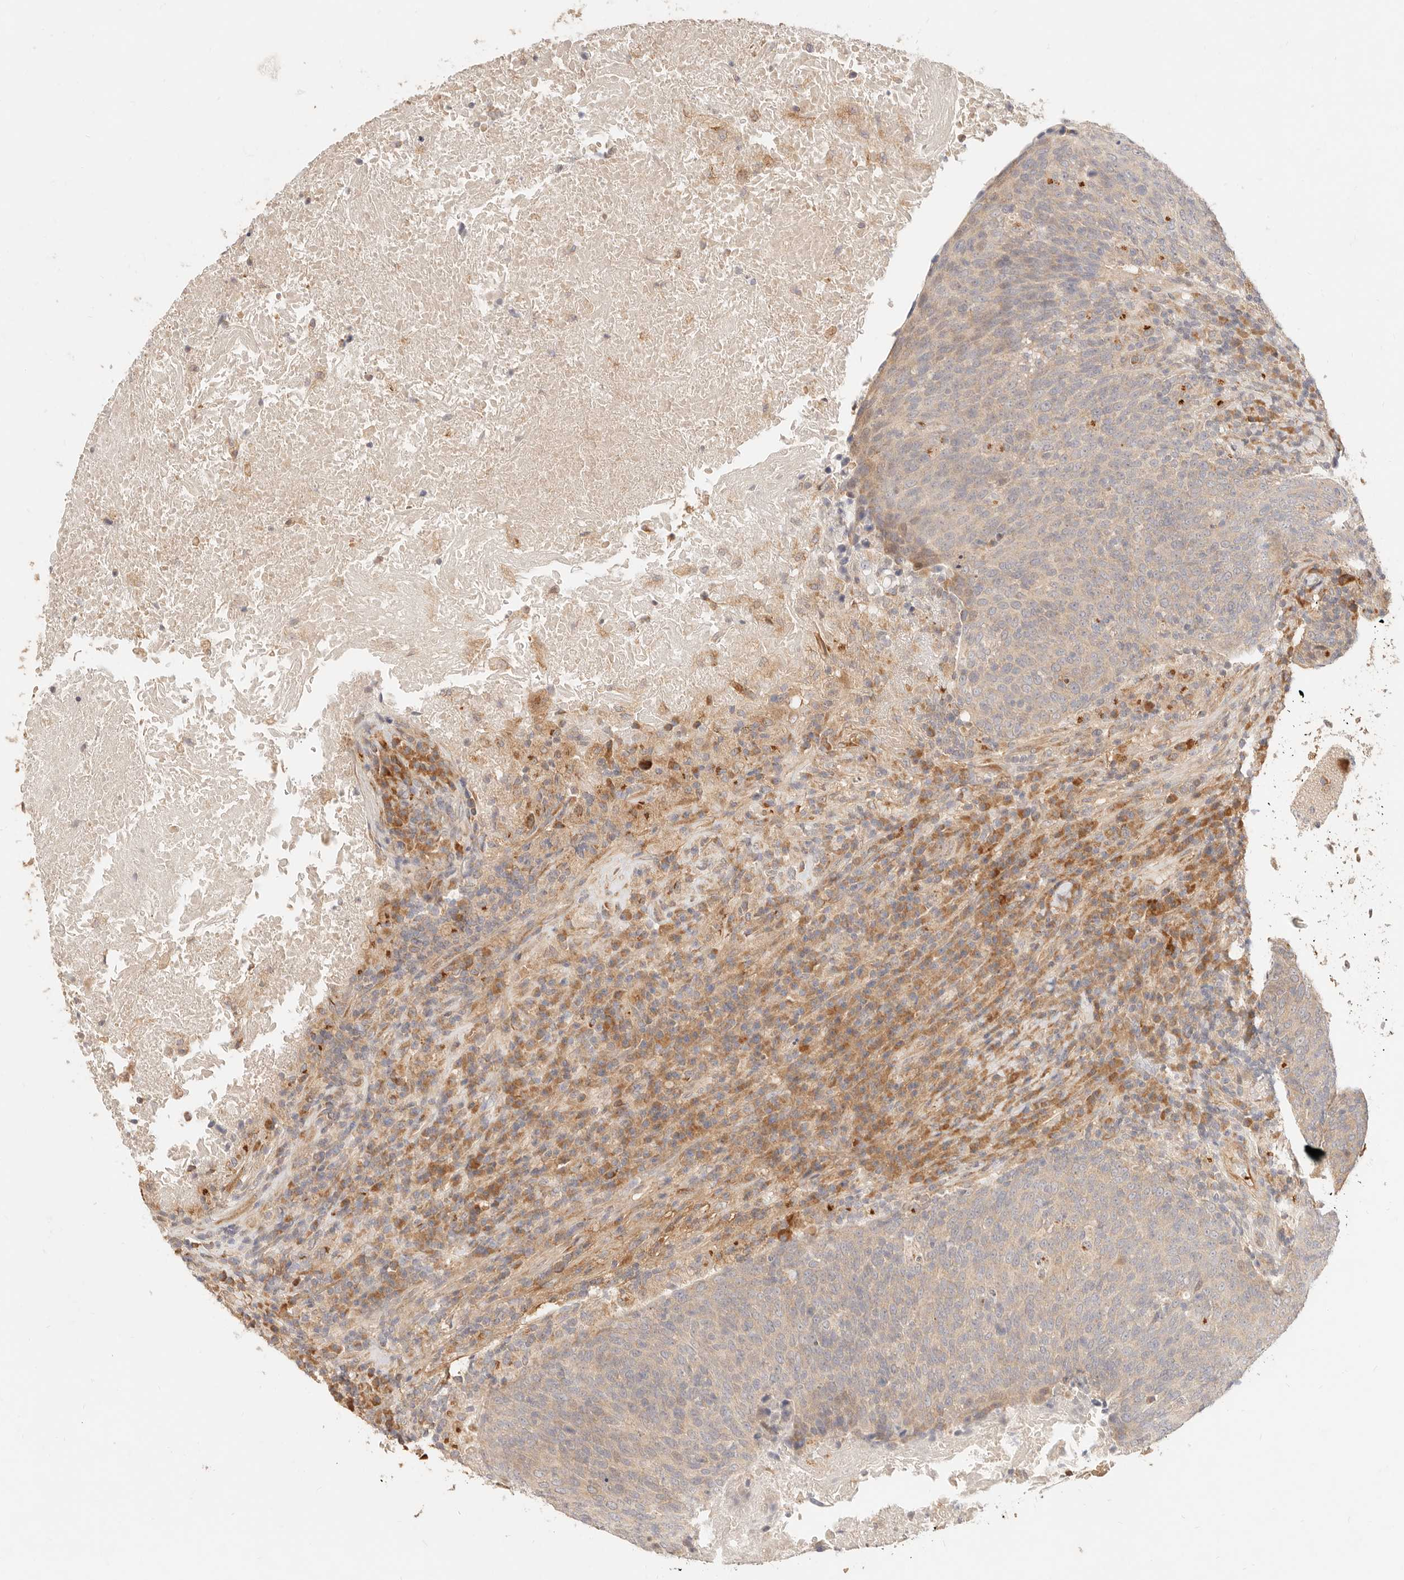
{"staining": {"intensity": "weak", "quantity": "<25%", "location": "cytoplasmic/membranous"}, "tissue": "head and neck cancer", "cell_type": "Tumor cells", "image_type": "cancer", "snomed": [{"axis": "morphology", "description": "Squamous cell carcinoma, NOS"}, {"axis": "morphology", "description": "Squamous cell carcinoma, metastatic, NOS"}, {"axis": "topography", "description": "Lymph node"}, {"axis": "topography", "description": "Head-Neck"}], "caption": "High magnification brightfield microscopy of head and neck cancer (metastatic squamous cell carcinoma) stained with DAB (brown) and counterstained with hematoxylin (blue): tumor cells show no significant positivity.", "gene": "UBXN10", "patient": {"sex": "male", "age": 62}}